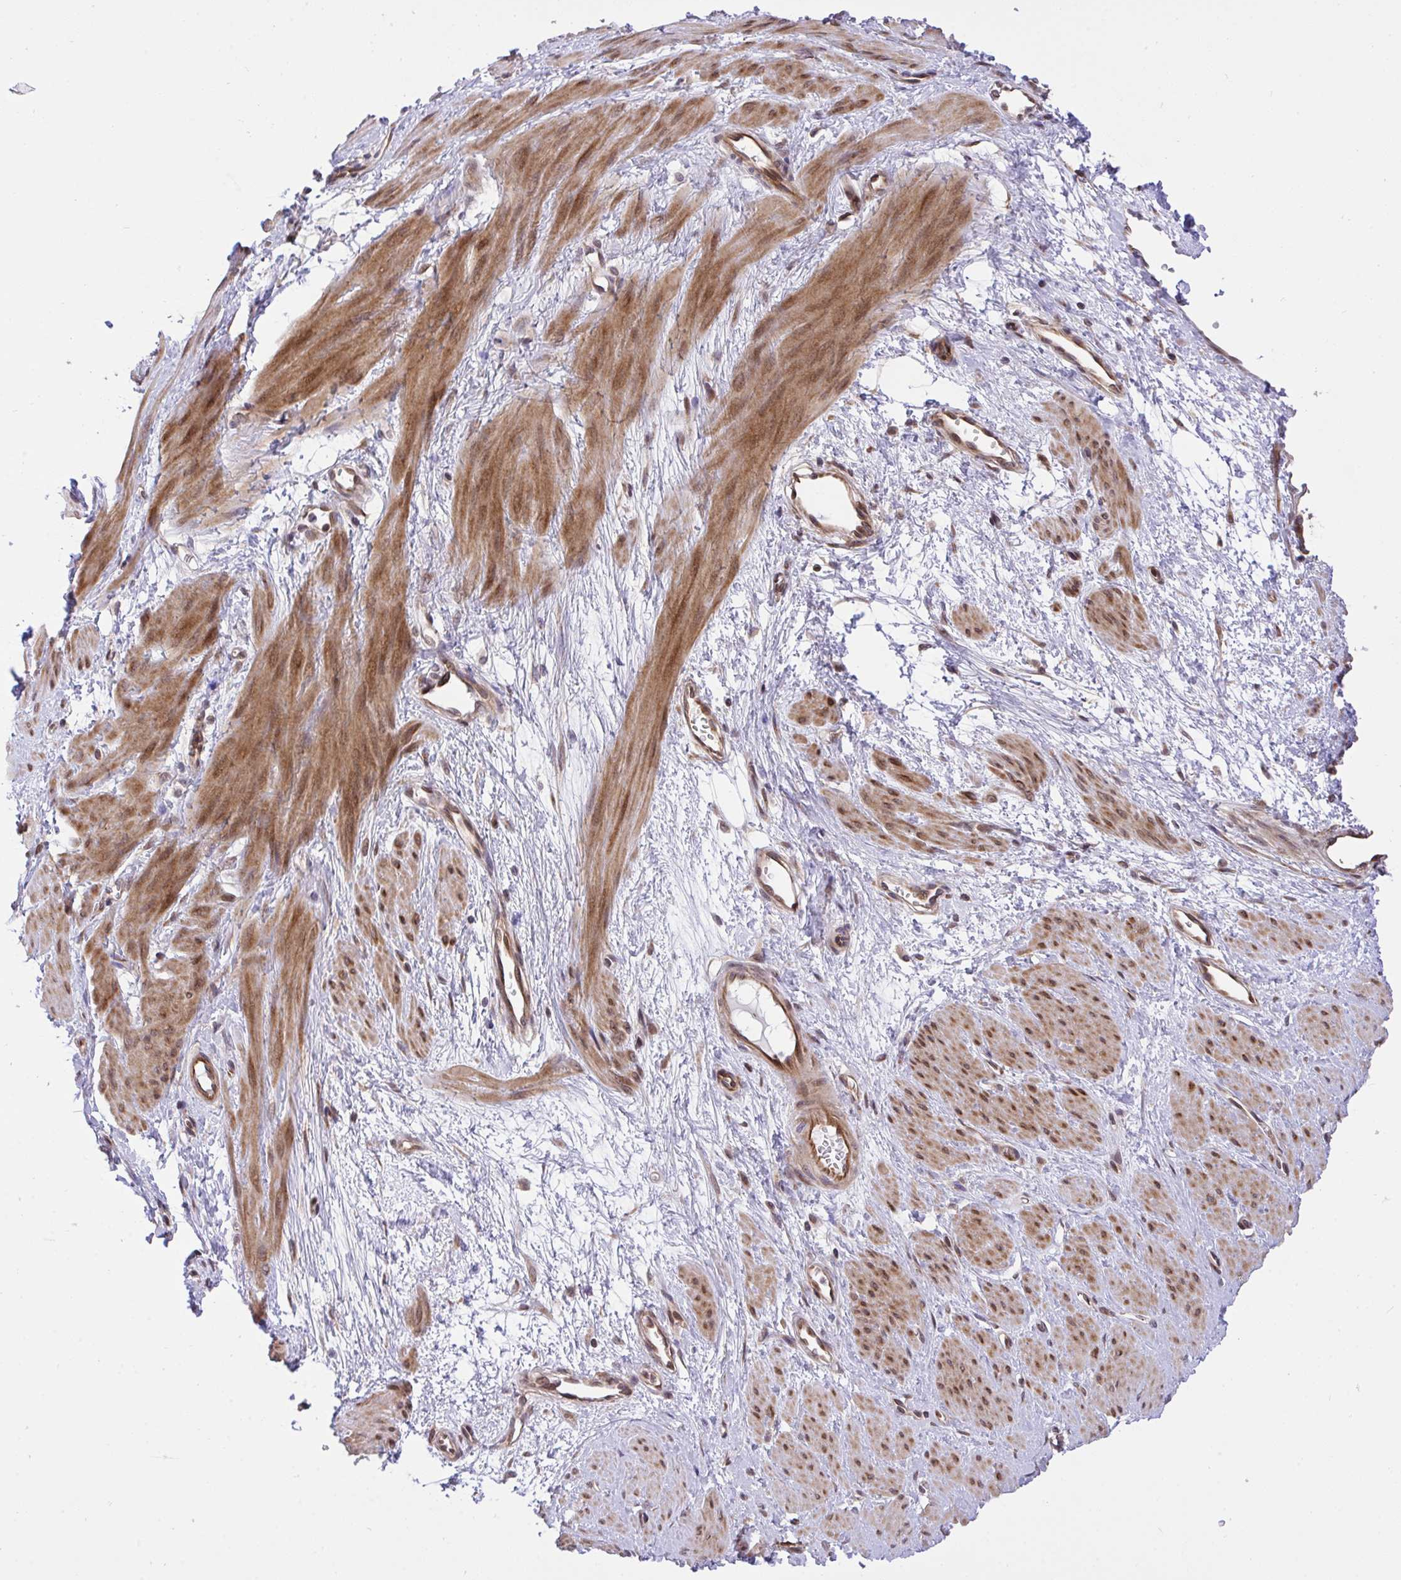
{"staining": {"intensity": "moderate", "quantity": ">75%", "location": "cytoplasmic/membranous"}, "tissue": "smooth muscle", "cell_type": "Smooth muscle cells", "image_type": "normal", "snomed": [{"axis": "morphology", "description": "Normal tissue, NOS"}, {"axis": "topography", "description": "Smooth muscle"}, {"axis": "topography", "description": "Uterus"}], "caption": "A medium amount of moderate cytoplasmic/membranous positivity is seen in about >75% of smooth muscle cells in benign smooth muscle. (brown staining indicates protein expression, while blue staining denotes nuclei).", "gene": "ERI1", "patient": {"sex": "female", "age": 39}}